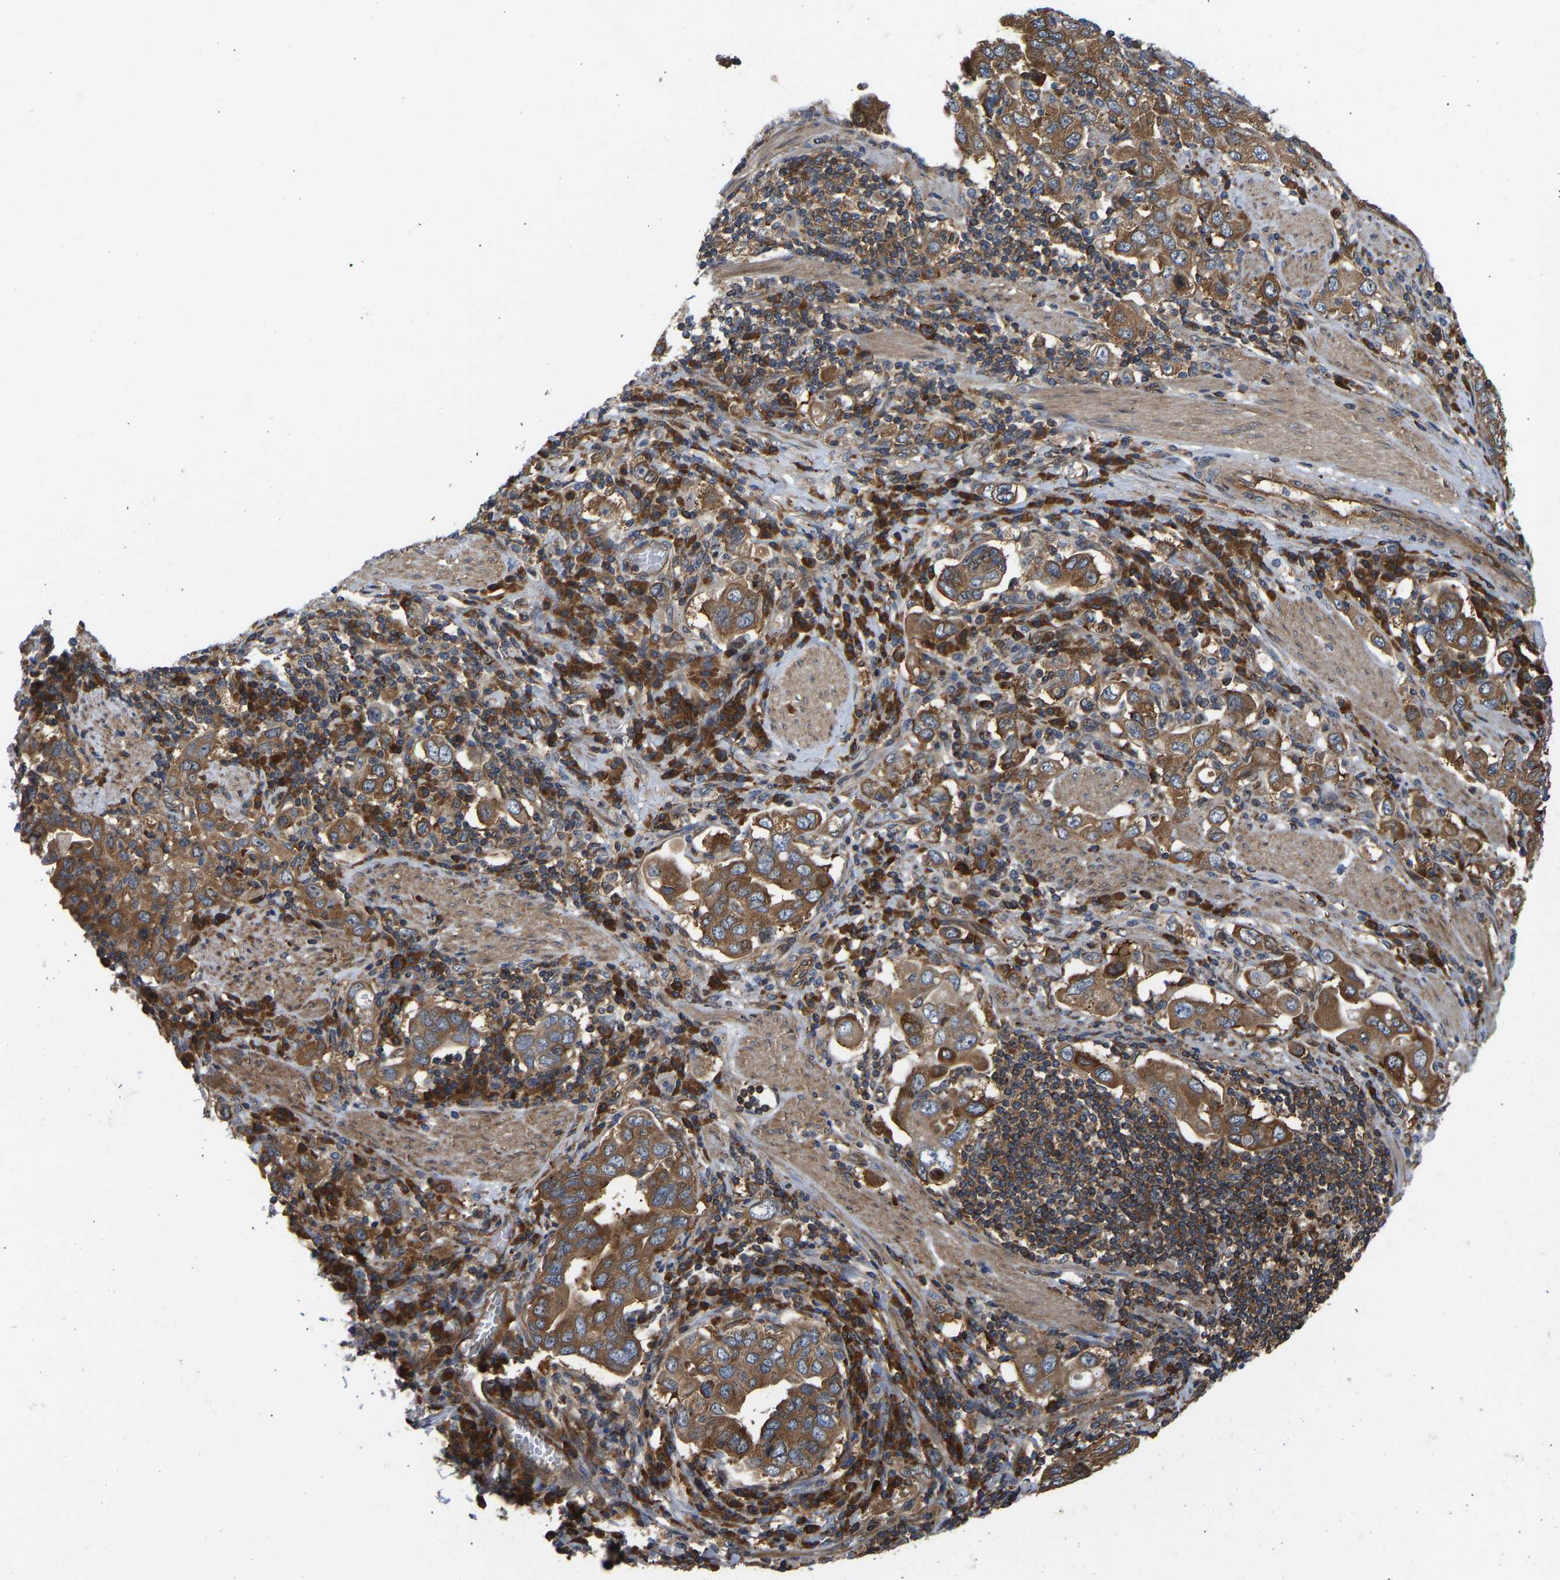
{"staining": {"intensity": "moderate", "quantity": ">75%", "location": "cytoplasmic/membranous"}, "tissue": "stomach cancer", "cell_type": "Tumor cells", "image_type": "cancer", "snomed": [{"axis": "morphology", "description": "Adenocarcinoma, NOS"}, {"axis": "topography", "description": "Stomach, upper"}], "caption": "Human stomach adenocarcinoma stained for a protein (brown) shows moderate cytoplasmic/membranous positive staining in approximately >75% of tumor cells.", "gene": "RASGRF2", "patient": {"sex": "male", "age": 62}}